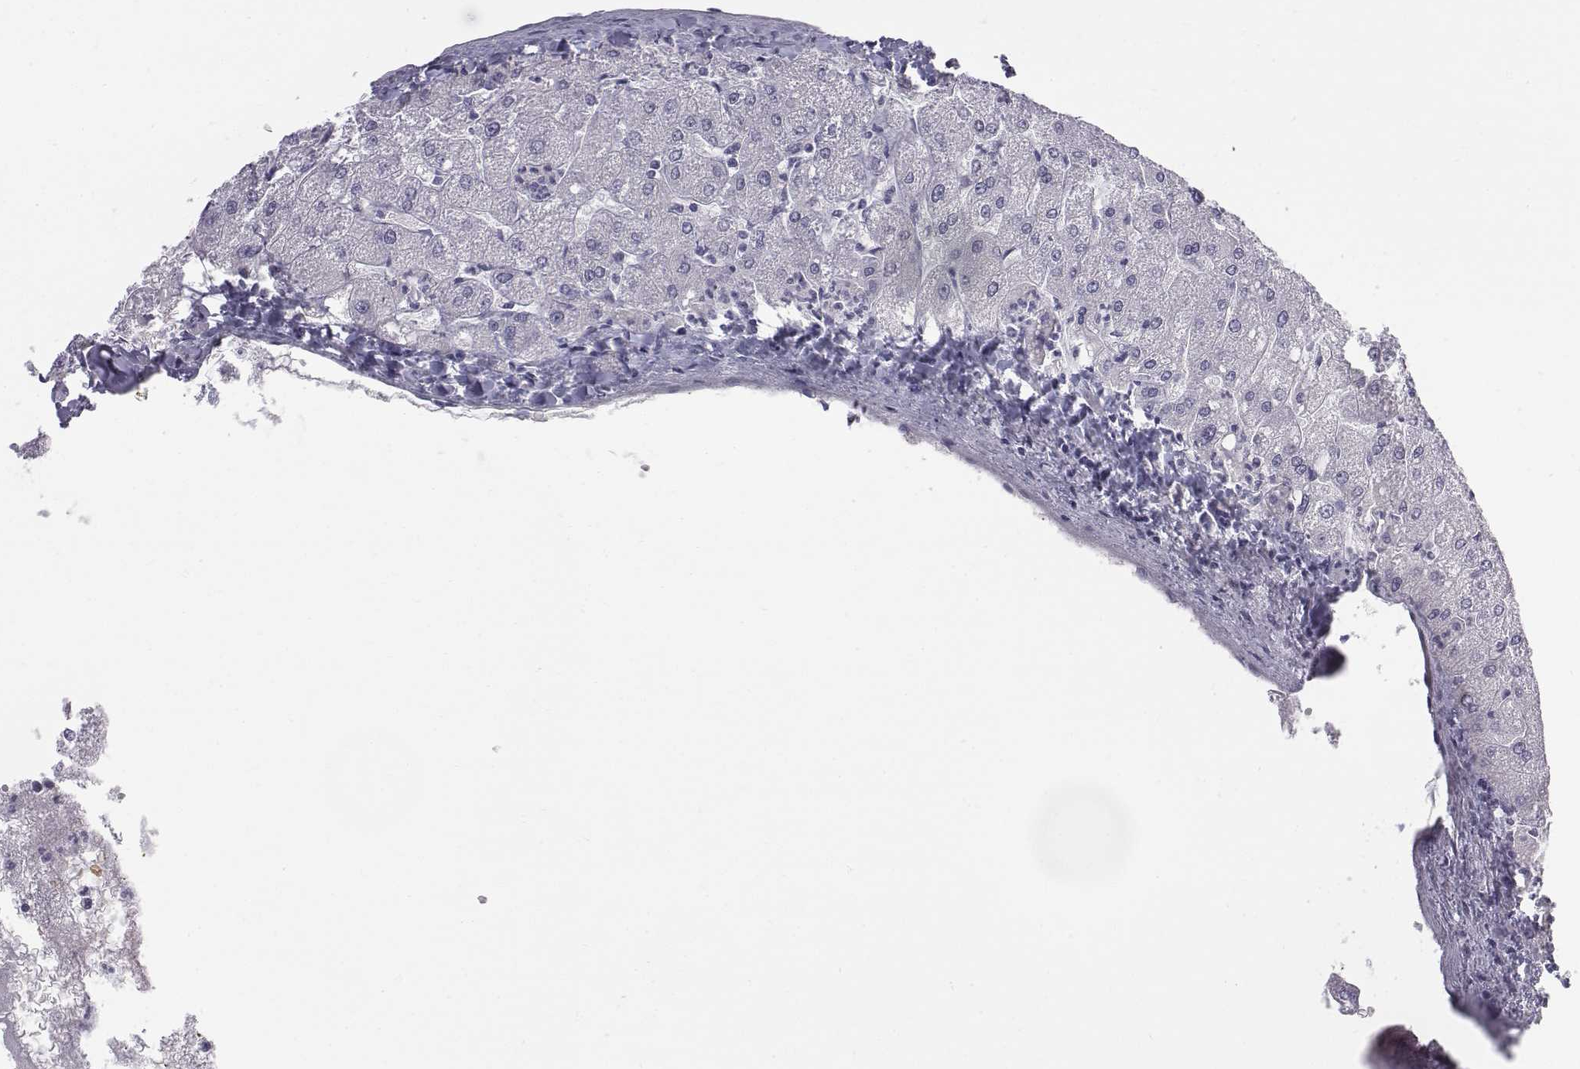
{"staining": {"intensity": "negative", "quantity": "none", "location": "none"}, "tissue": "liver", "cell_type": "Cholangiocytes", "image_type": "normal", "snomed": [{"axis": "morphology", "description": "Normal tissue, NOS"}, {"axis": "topography", "description": "Liver"}], "caption": "Cholangiocytes are negative for brown protein staining in unremarkable liver. (Immunohistochemistry, brightfield microscopy, high magnification).", "gene": "C6orf58", "patient": {"sex": "male", "age": 67}}